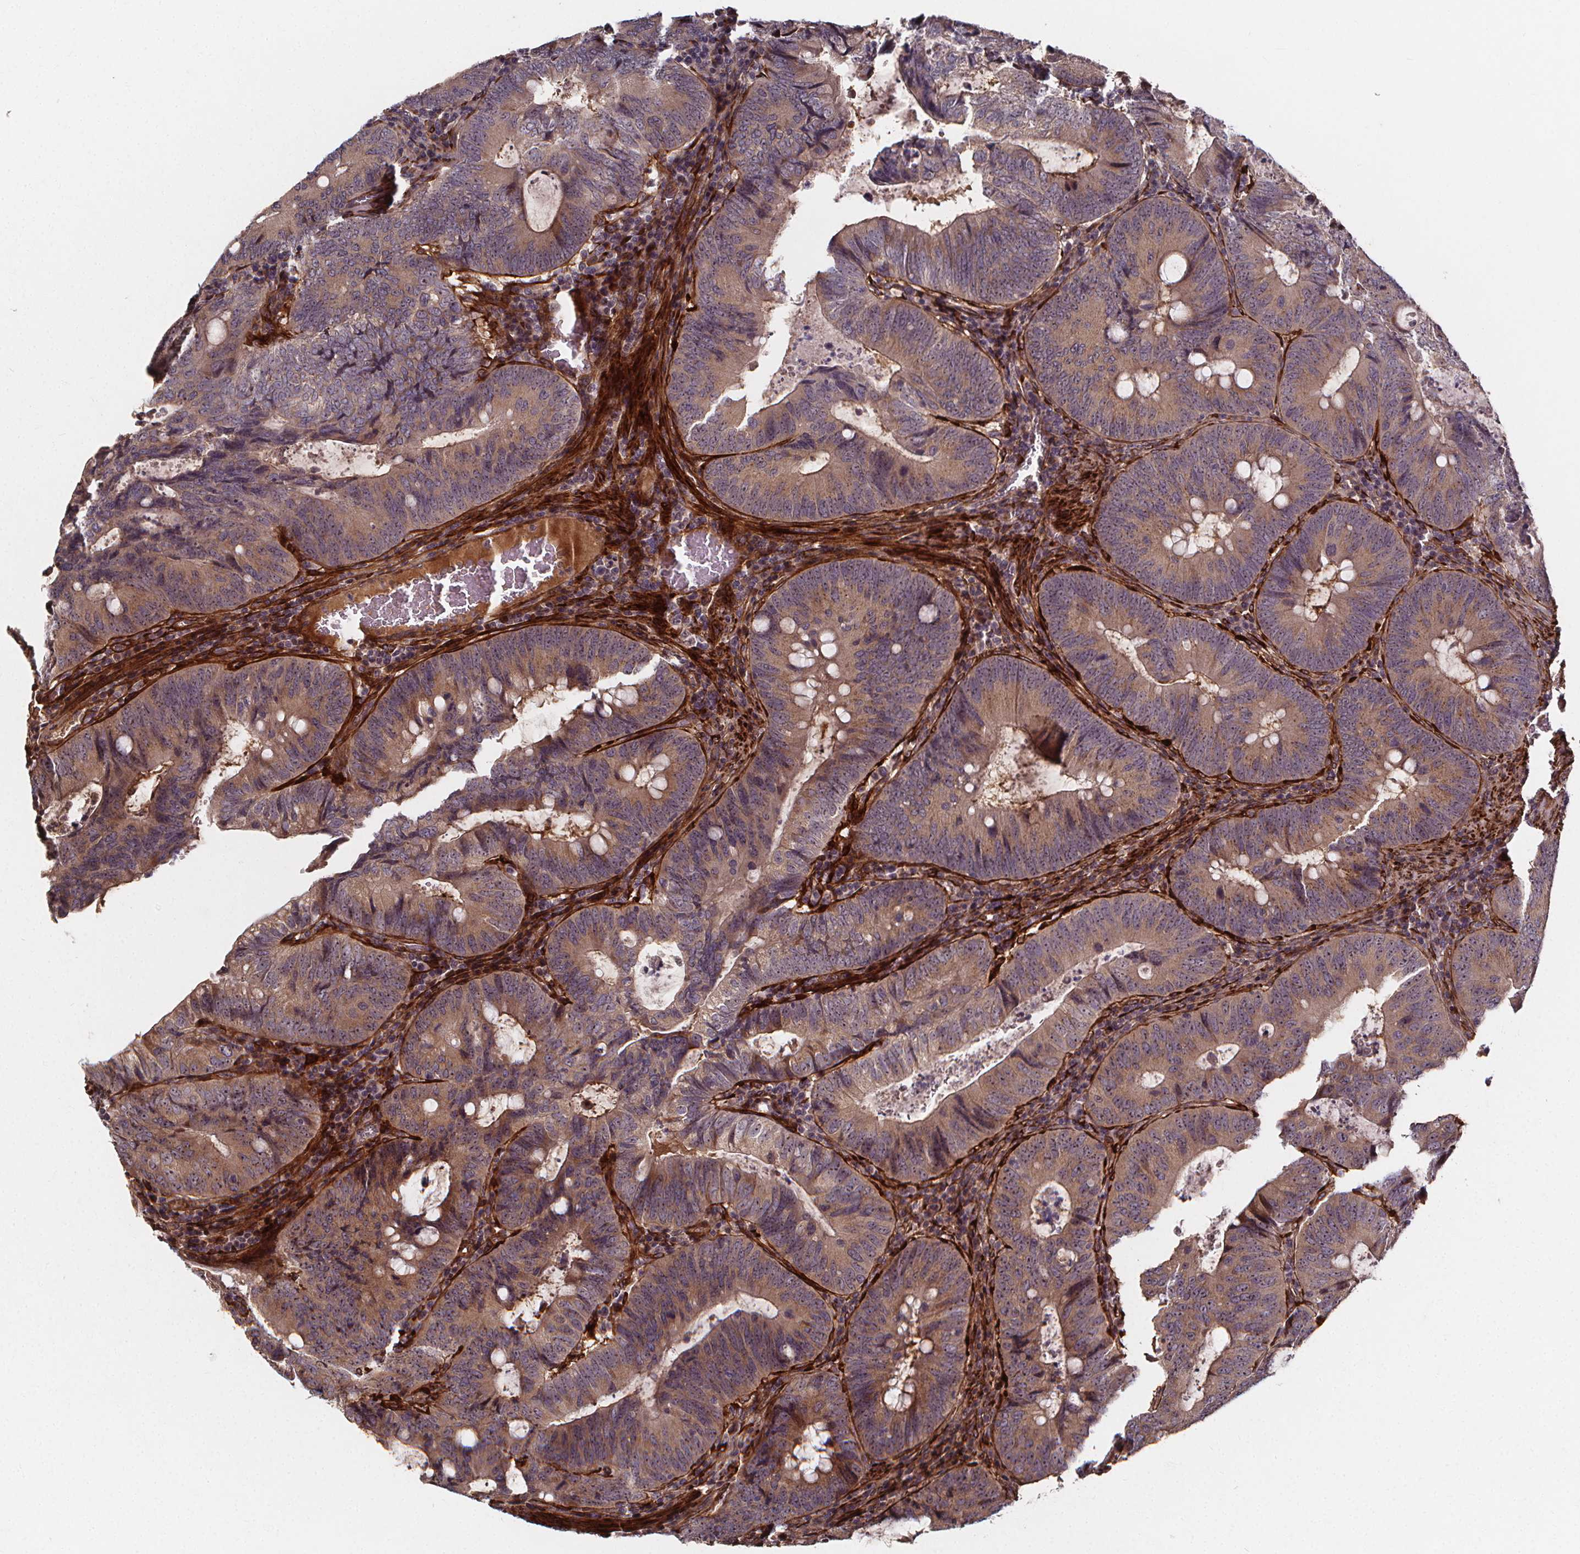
{"staining": {"intensity": "weak", "quantity": "25%-75%", "location": "cytoplasmic/membranous"}, "tissue": "colorectal cancer", "cell_type": "Tumor cells", "image_type": "cancer", "snomed": [{"axis": "morphology", "description": "Adenocarcinoma, NOS"}, {"axis": "topography", "description": "Colon"}], "caption": "Tumor cells show low levels of weak cytoplasmic/membranous staining in approximately 25%-75% of cells in adenocarcinoma (colorectal).", "gene": "AEBP1", "patient": {"sex": "male", "age": 67}}